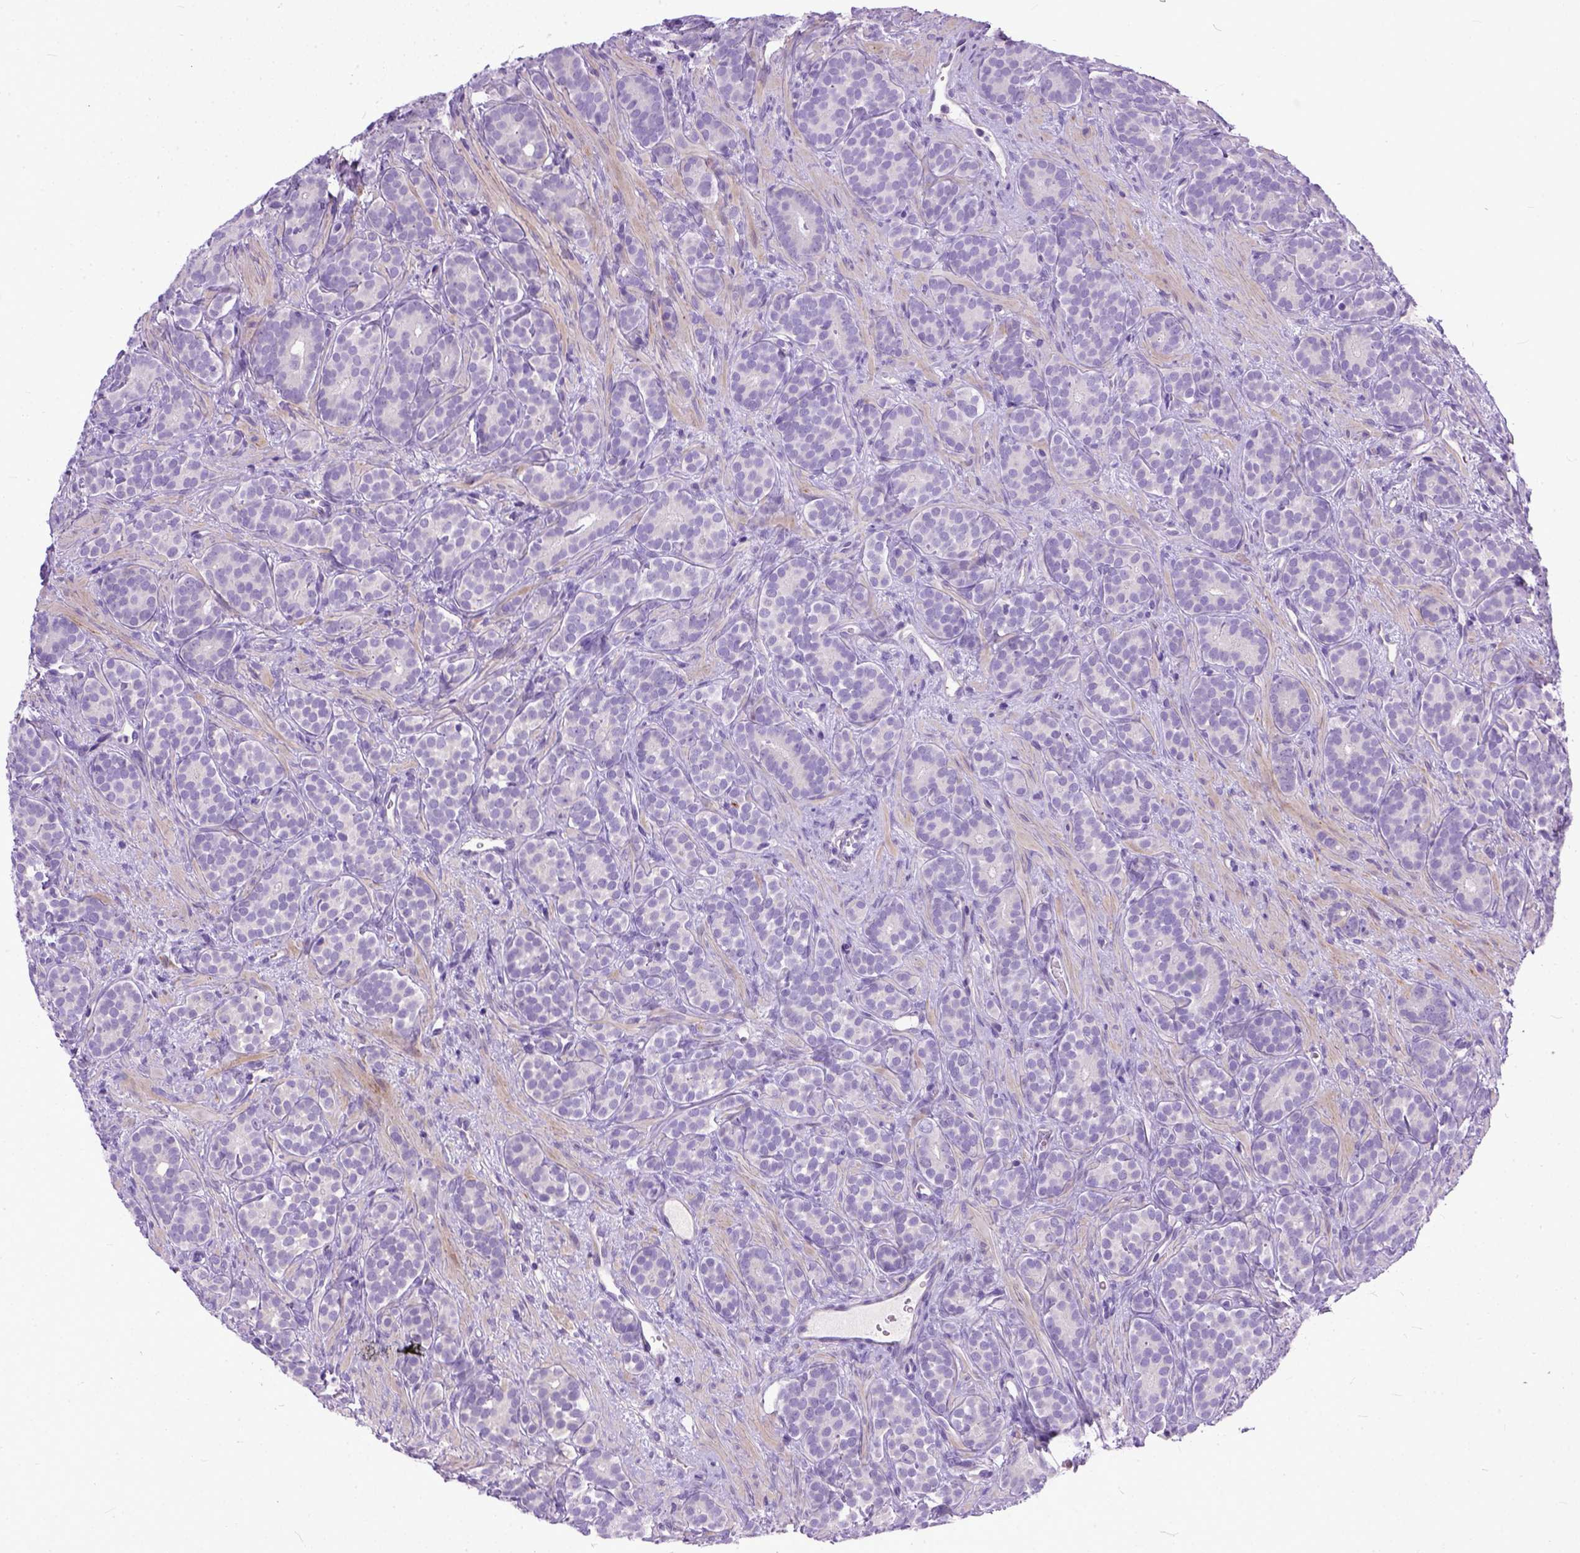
{"staining": {"intensity": "negative", "quantity": "none", "location": "none"}, "tissue": "prostate cancer", "cell_type": "Tumor cells", "image_type": "cancer", "snomed": [{"axis": "morphology", "description": "Adenocarcinoma, High grade"}, {"axis": "topography", "description": "Prostate"}], "caption": "Immunohistochemistry (IHC) micrograph of neoplastic tissue: high-grade adenocarcinoma (prostate) stained with DAB (3,3'-diaminobenzidine) displays no significant protein positivity in tumor cells.", "gene": "PLK5", "patient": {"sex": "male", "age": 84}}